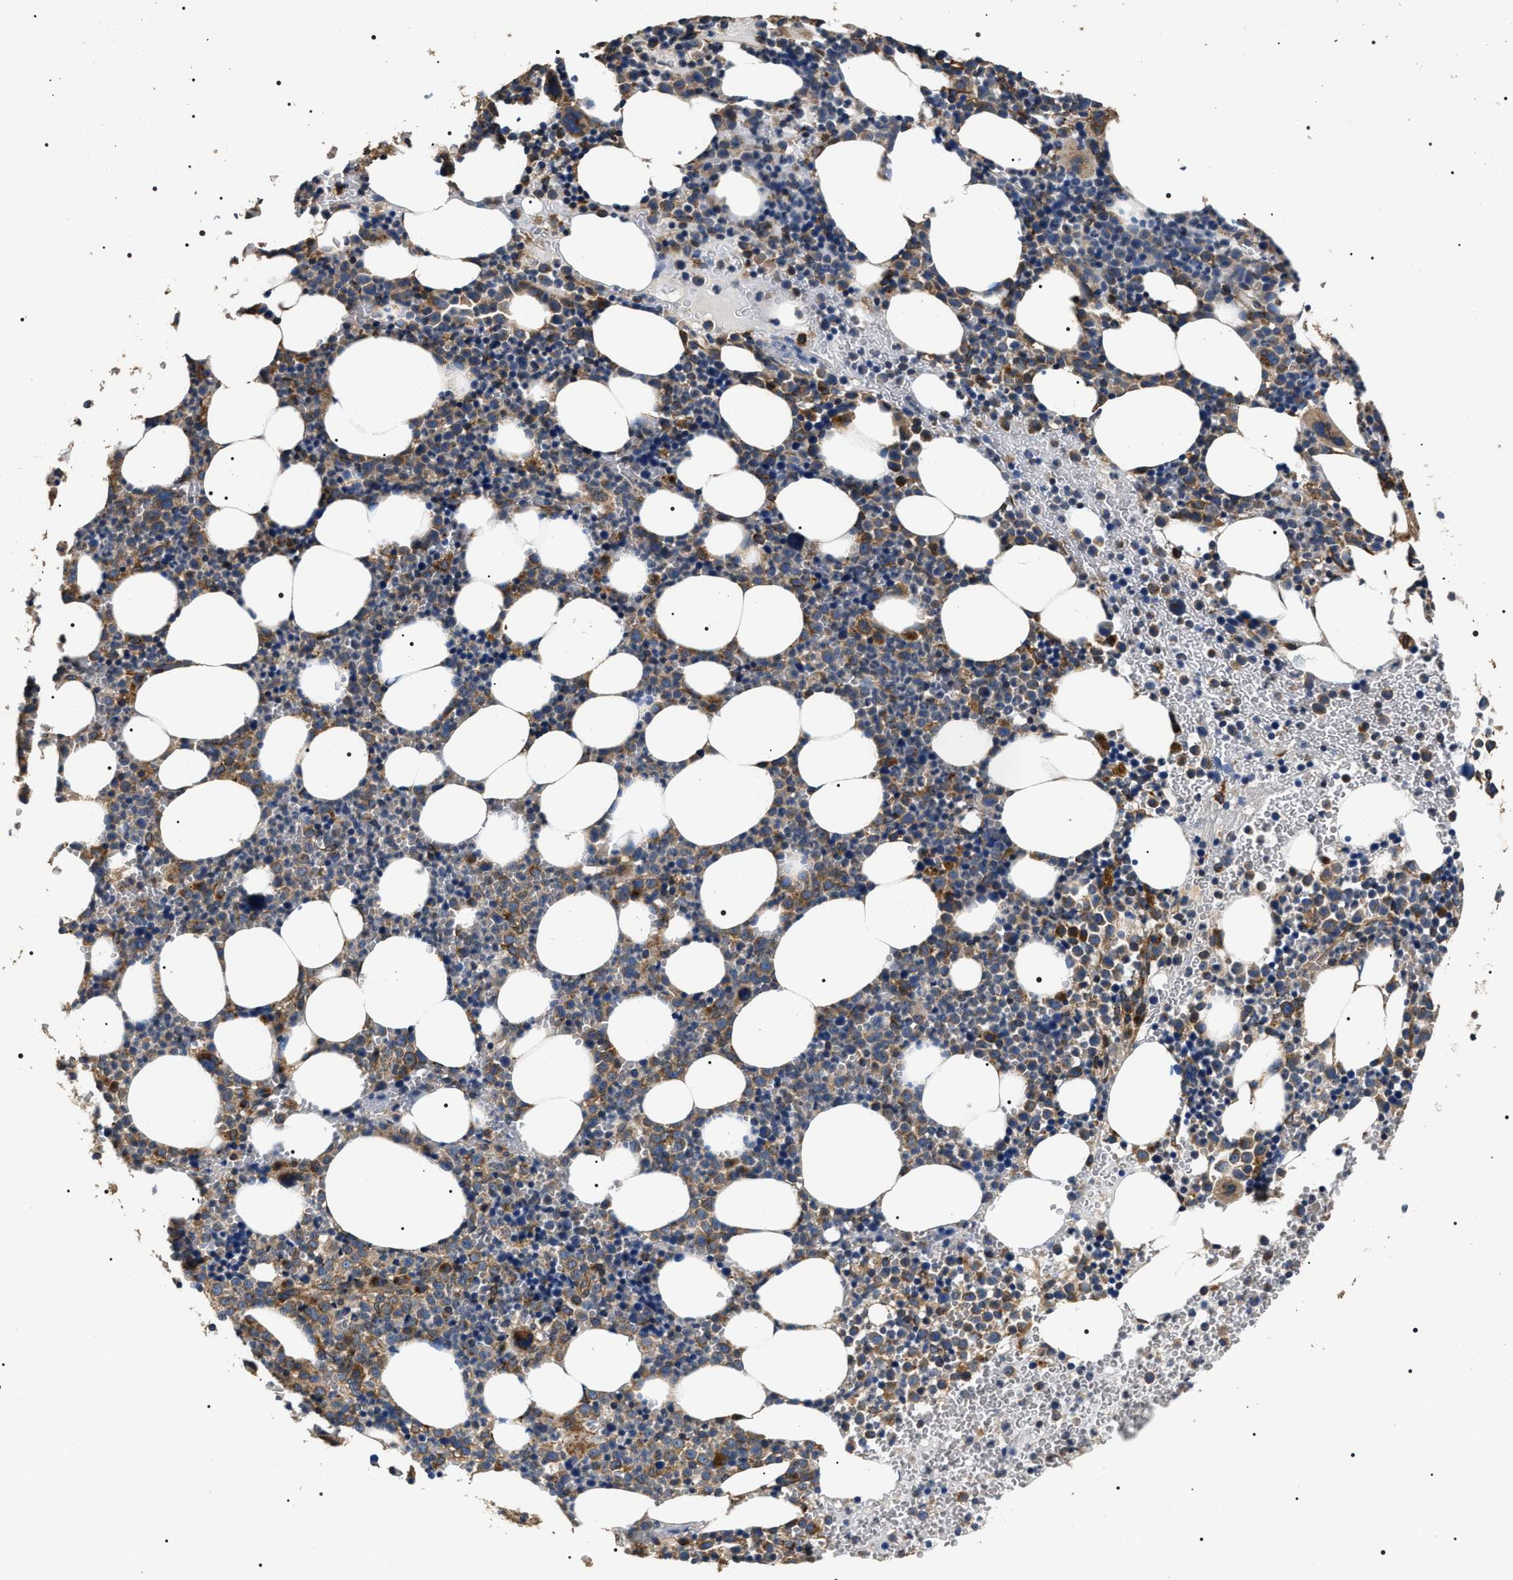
{"staining": {"intensity": "moderate", "quantity": "25%-75%", "location": "cytoplasmic/membranous"}, "tissue": "bone marrow", "cell_type": "Hematopoietic cells", "image_type": "normal", "snomed": [{"axis": "morphology", "description": "Normal tissue, NOS"}, {"axis": "morphology", "description": "Inflammation, NOS"}, {"axis": "topography", "description": "Bone marrow"}], "caption": "Immunohistochemical staining of benign bone marrow exhibits medium levels of moderate cytoplasmic/membranous staining in about 25%-75% of hematopoietic cells. (brown staining indicates protein expression, while blue staining denotes nuclei).", "gene": "KTN1", "patient": {"sex": "female", "age": 67}}